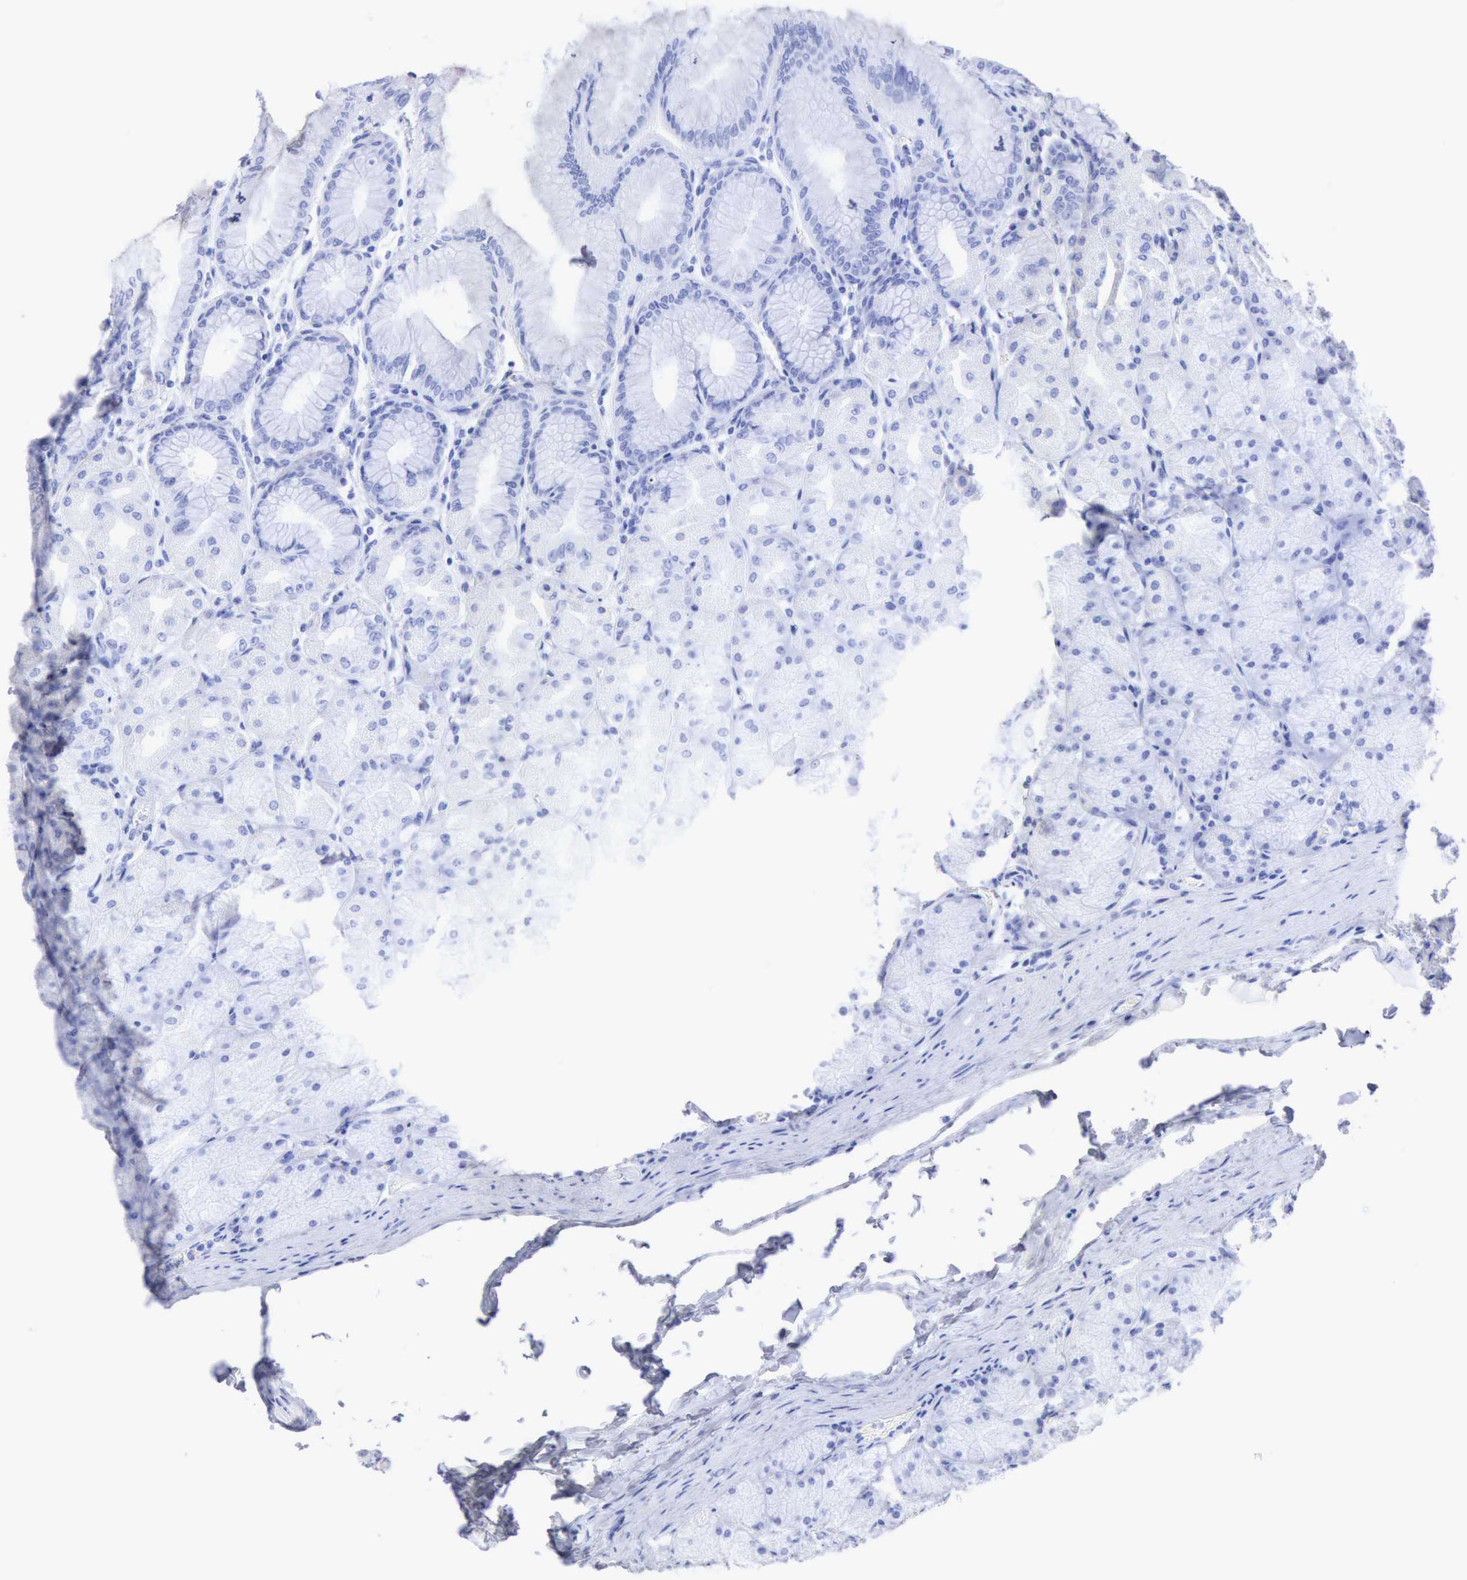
{"staining": {"intensity": "negative", "quantity": "none", "location": "none"}, "tissue": "stomach", "cell_type": "Glandular cells", "image_type": "normal", "snomed": [{"axis": "morphology", "description": "Normal tissue, NOS"}, {"axis": "topography", "description": "Stomach, upper"}], "caption": "The image demonstrates no staining of glandular cells in unremarkable stomach. (Brightfield microscopy of DAB (3,3'-diaminobenzidine) immunohistochemistry (IHC) at high magnification).", "gene": "KRT6B", "patient": {"sex": "female", "age": 56}}